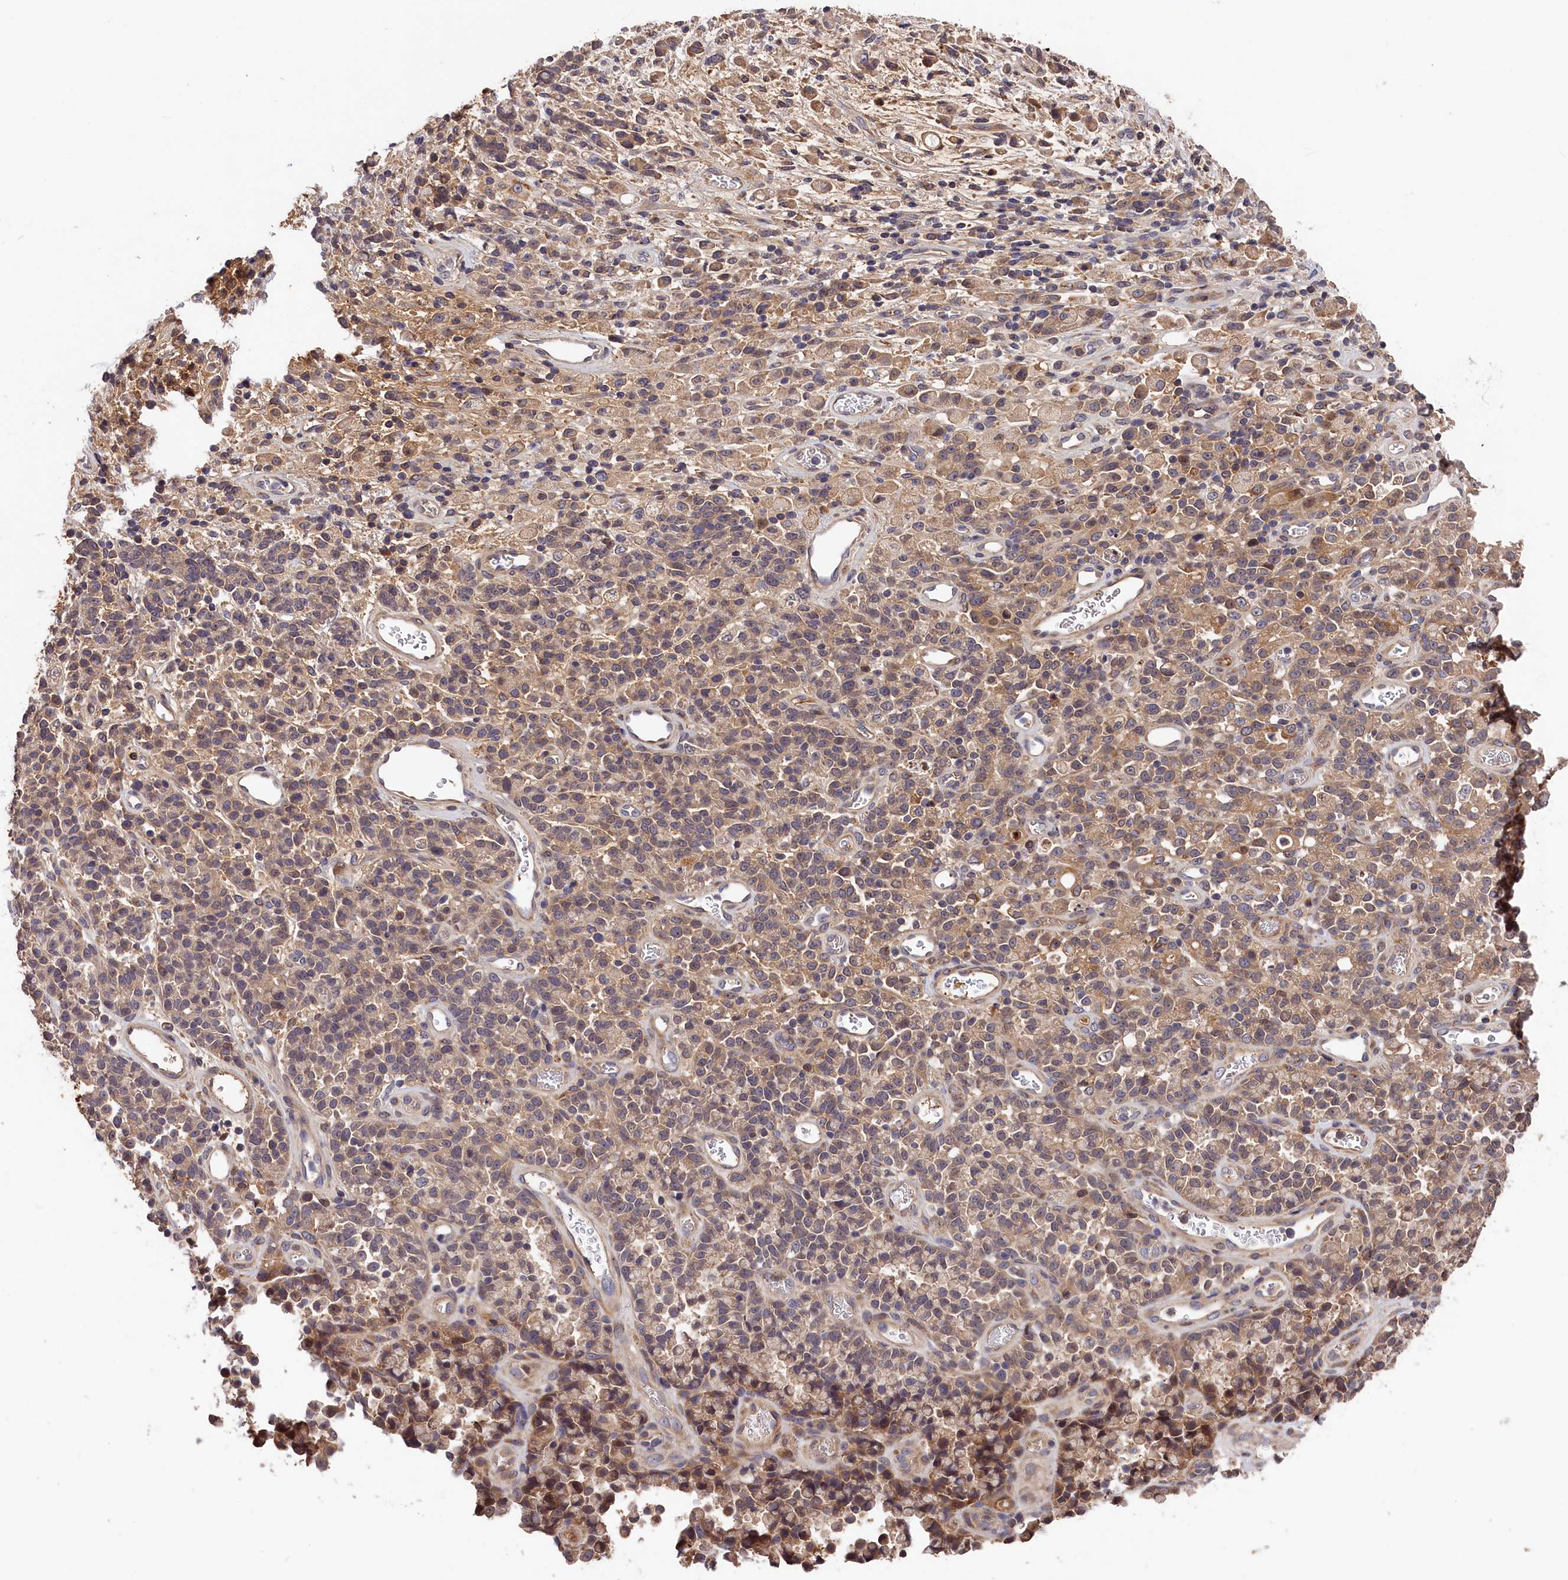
{"staining": {"intensity": "weak", "quantity": "25%-75%", "location": "cytoplasmic/membranous"}, "tissue": "stomach cancer", "cell_type": "Tumor cells", "image_type": "cancer", "snomed": [{"axis": "morphology", "description": "Adenocarcinoma, NOS"}, {"axis": "topography", "description": "Stomach"}], "caption": "High-power microscopy captured an IHC photomicrograph of stomach adenocarcinoma, revealing weak cytoplasmic/membranous staining in approximately 25%-75% of tumor cells.", "gene": "ITIH1", "patient": {"sex": "female", "age": 60}}